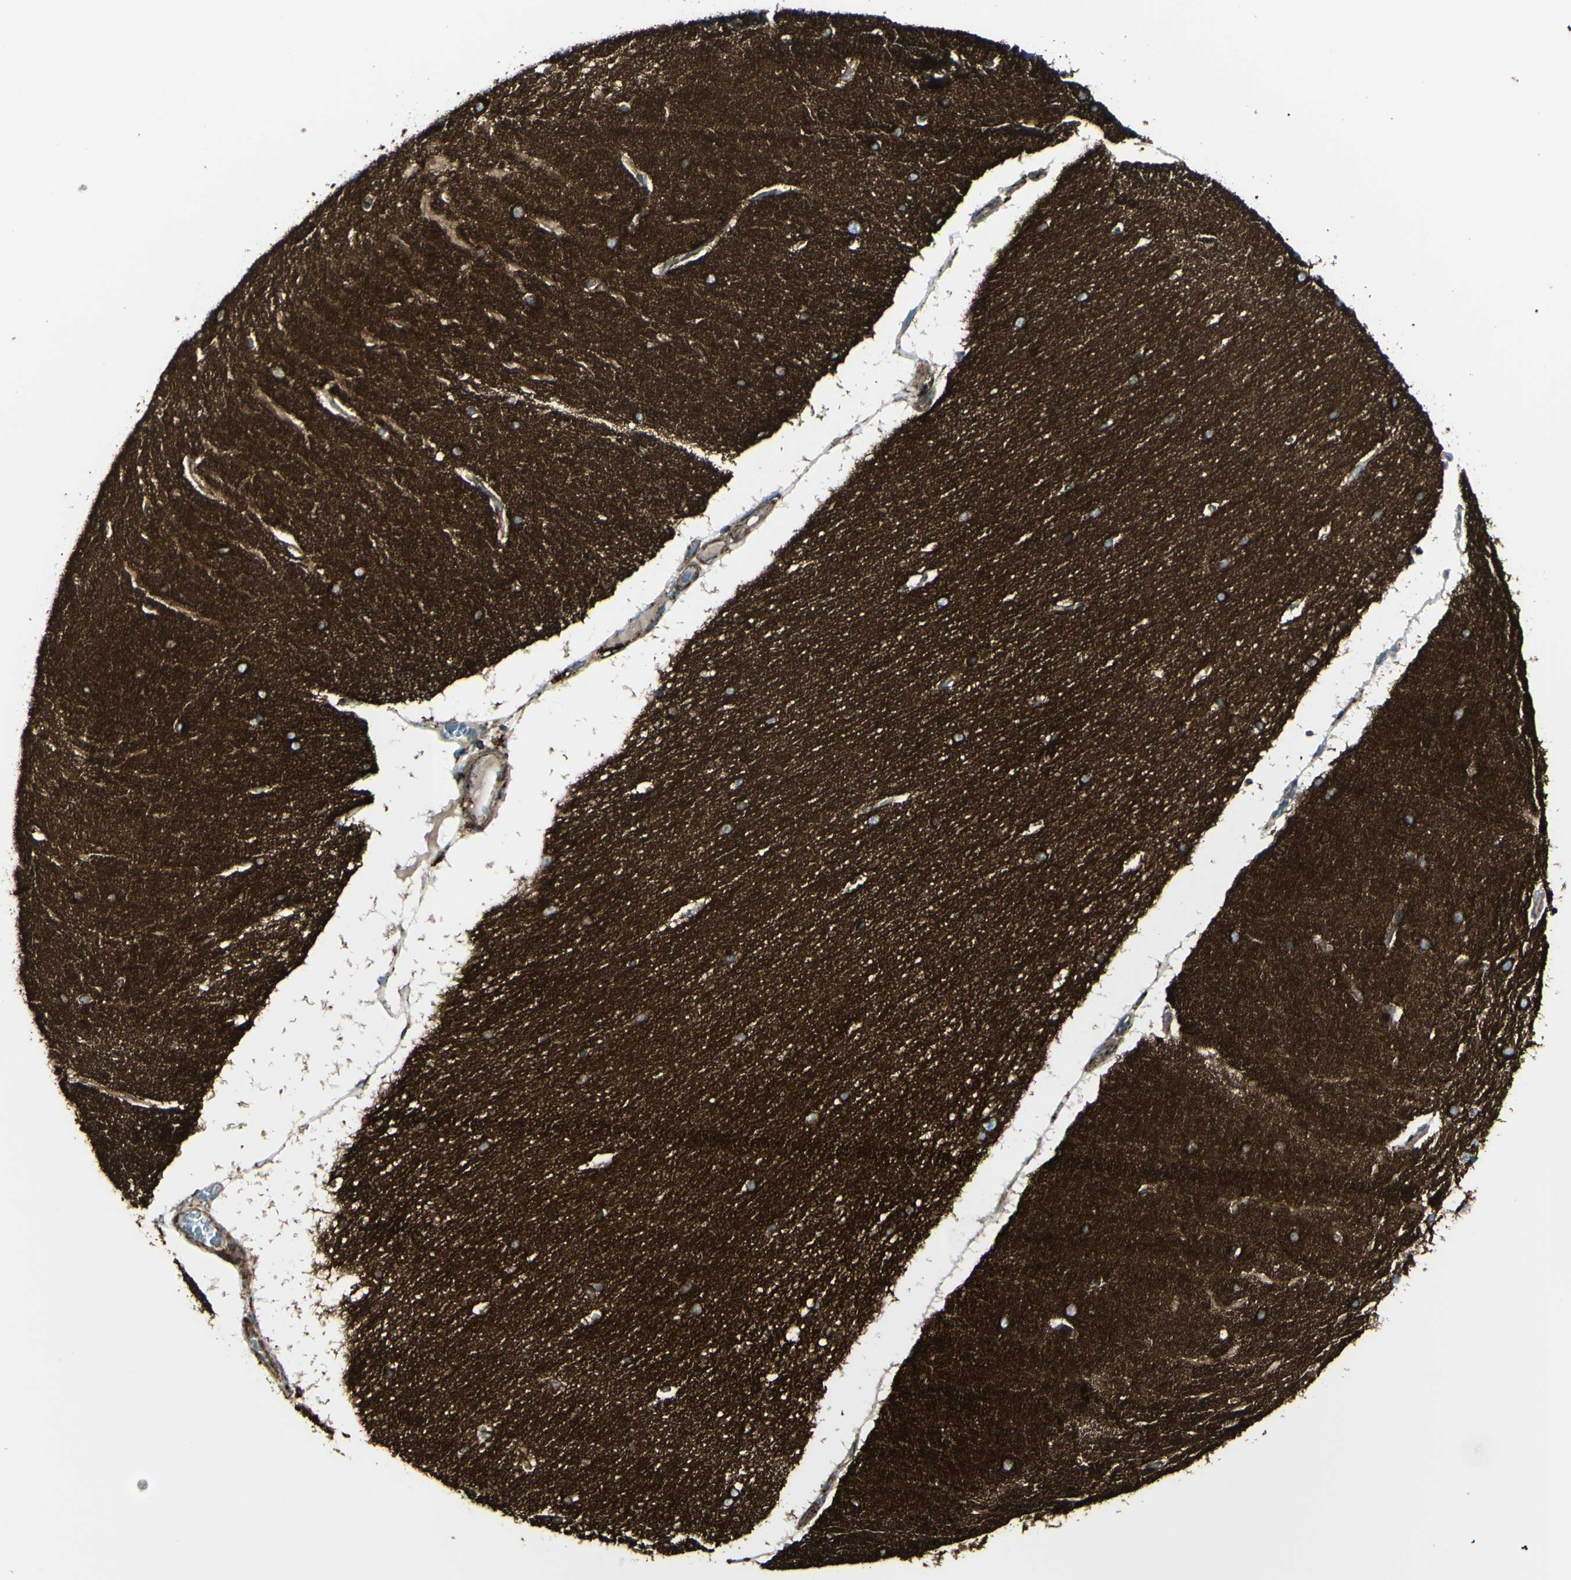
{"staining": {"intensity": "strong", "quantity": ">75%", "location": "cytoplasmic/membranous"}, "tissue": "cerebellum", "cell_type": "Cells in granular layer", "image_type": "normal", "snomed": [{"axis": "morphology", "description": "Normal tissue, NOS"}, {"axis": "topography", "description": "Cerebellum"}], "caption": "Benign cerebellum demonstrates strong cytoplasmic/membranous expression in about >75% of cells in granular layer.", "gene": "NAPA", "patient": {"sex": "female", "age": 54}}